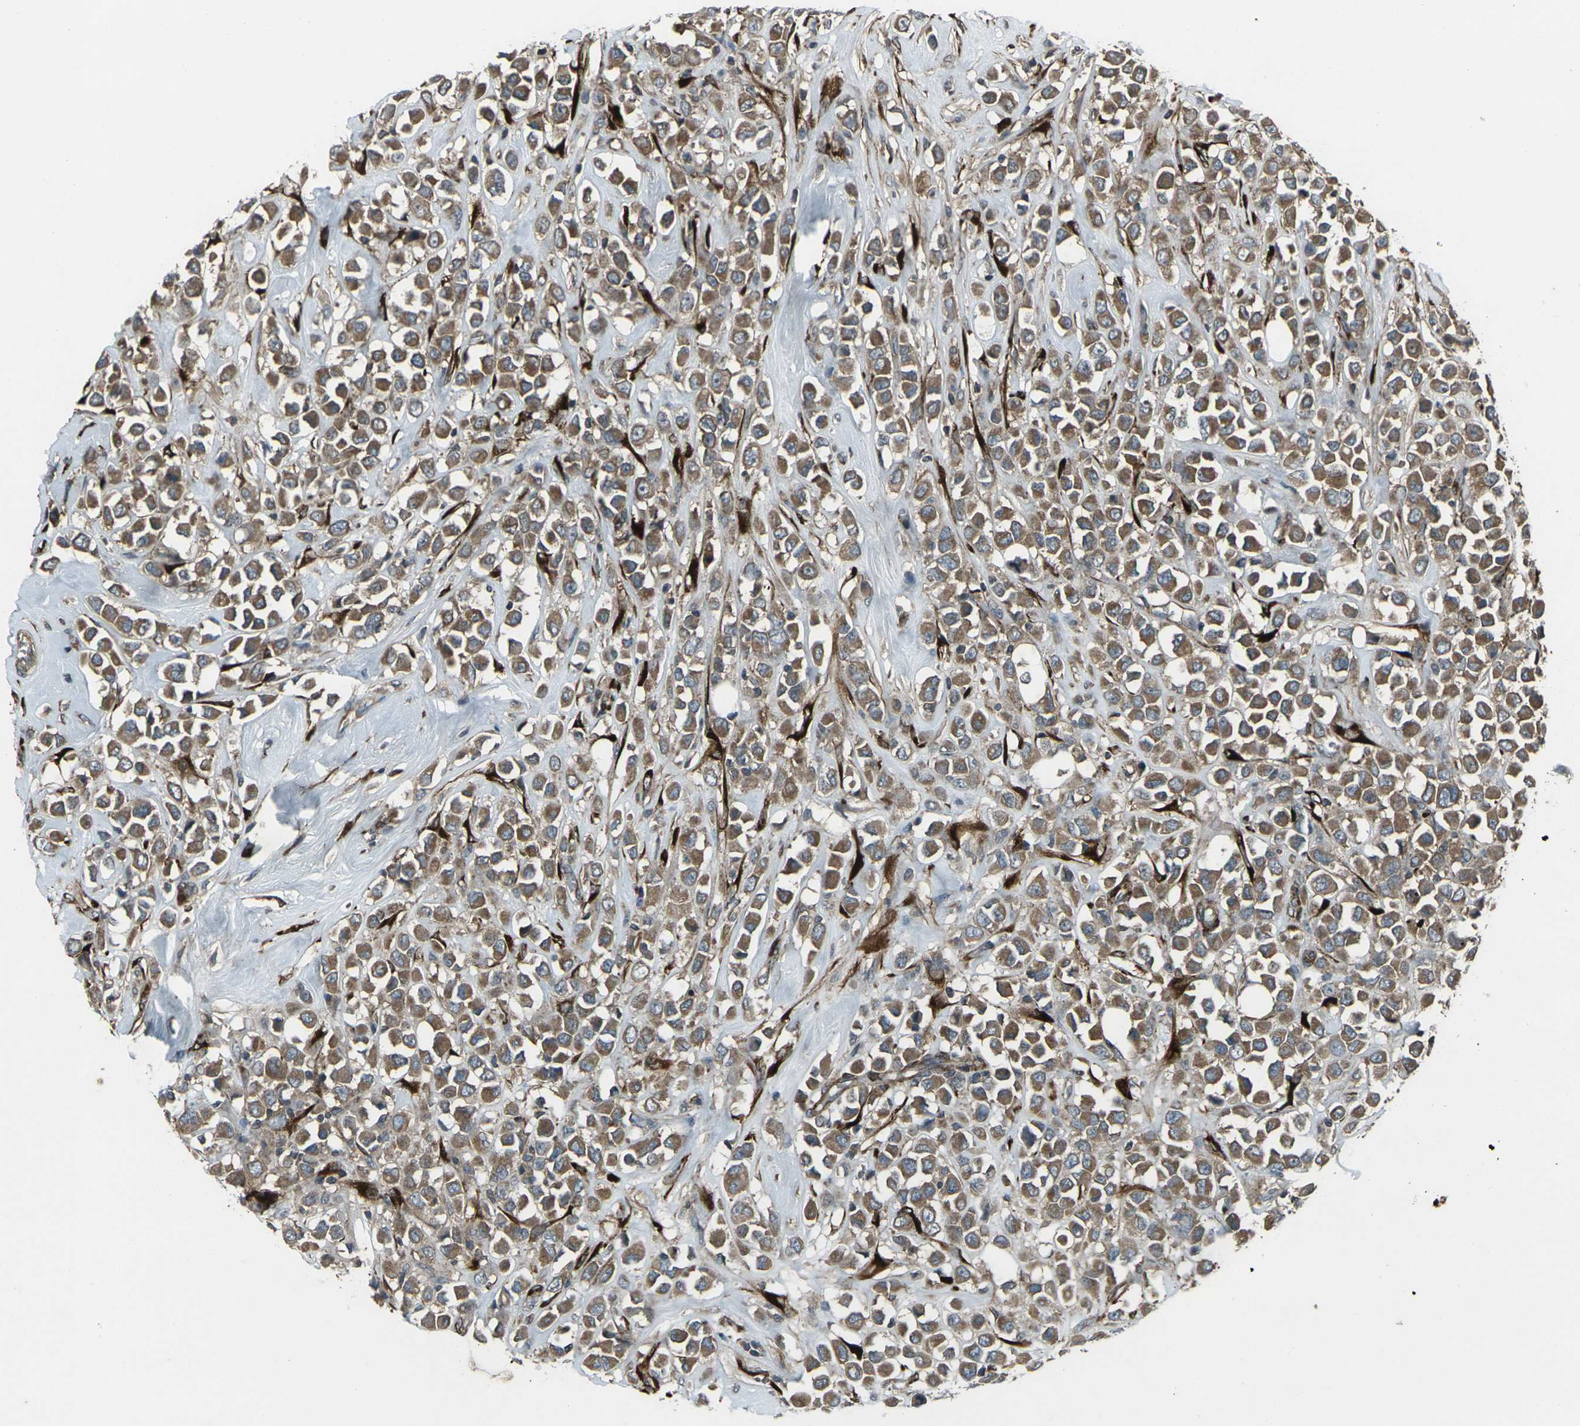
{"staining": {"intensity": "moderate", "quantity": ">75%", "location": "cytoplasmic/membranous"}, "tissue": "breast cancer", "cell_type": "Tumor cells", "image_type": "cancer", "snomed": [{"axis": "morphology", "description": "Duct carcinoma"}, {"axis": "topography", "description": "Breast"}], "caption": "Brown immunohistochemical staining in human intraductal carcinoma (breast) displays moderate cytoplasmic/membranous positivity in approximately >75% of tumor cells. (Stains: DAB in brown, nuclei in blue, Microscopy: brightfield microscopy at high magnification).", "gene": "LSMEM1", "patient": {"sex": "female", "age": 61}}